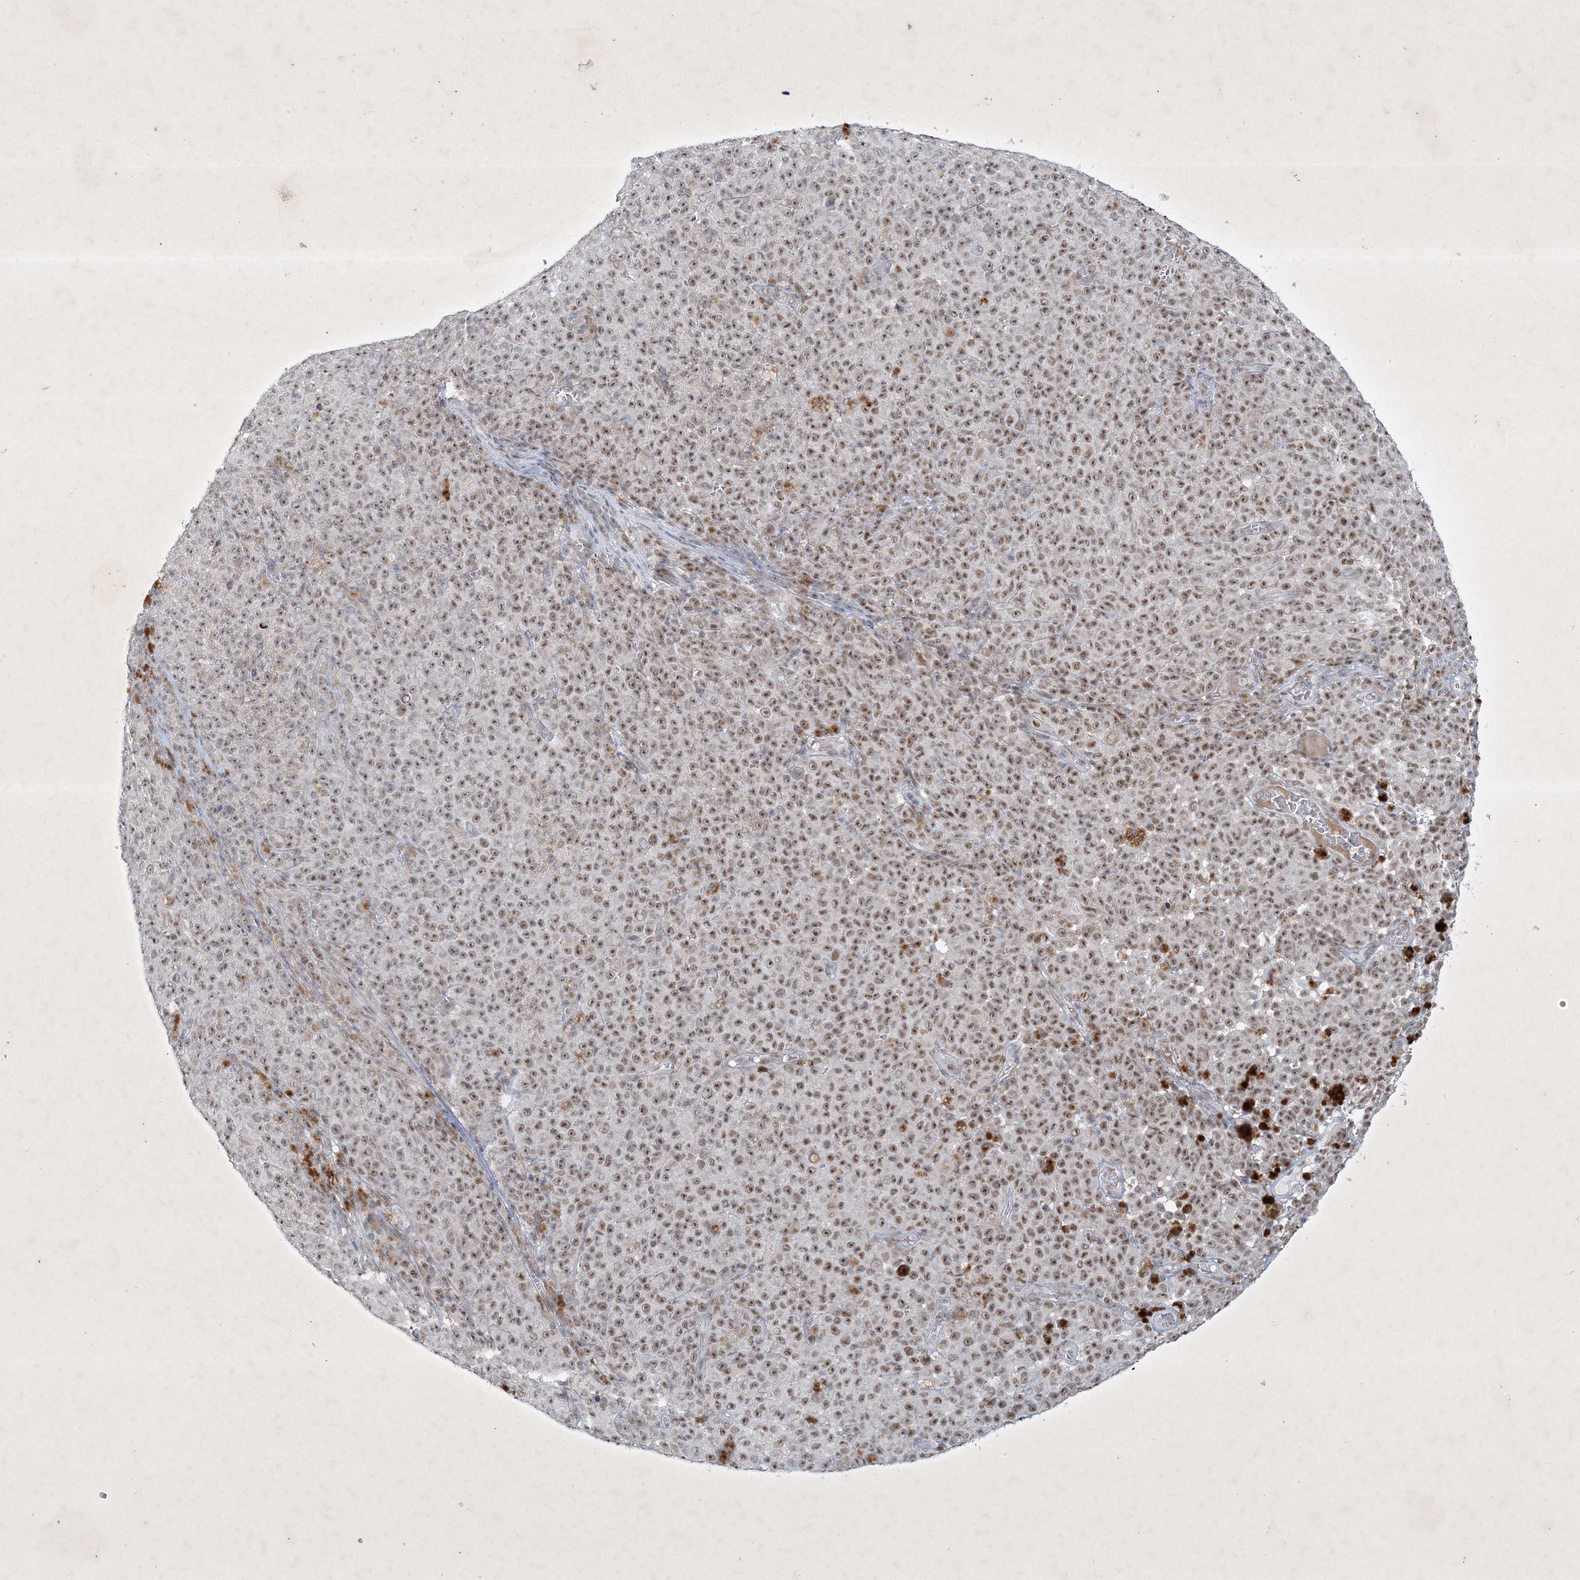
{"staining": {"intensity": "moderate", "quantity": "25%-75%", "location": "nuclear"}, "tissue": "melanoma", "cell_type": "Tumor cells", "image_type": "cancer", "snomed": [{"axis": "morphology", "description": "Malignant melanoma, NOS"}, {"axis": "topography", "description": "Skin"}], "caption": "Brown immunohistochemical staining in melanoma shows moderate nuclear expression in about 25%-75% of tumor cells.", "gene": "ZBTB9", "patient": {"sex": "female", "age": 82}}